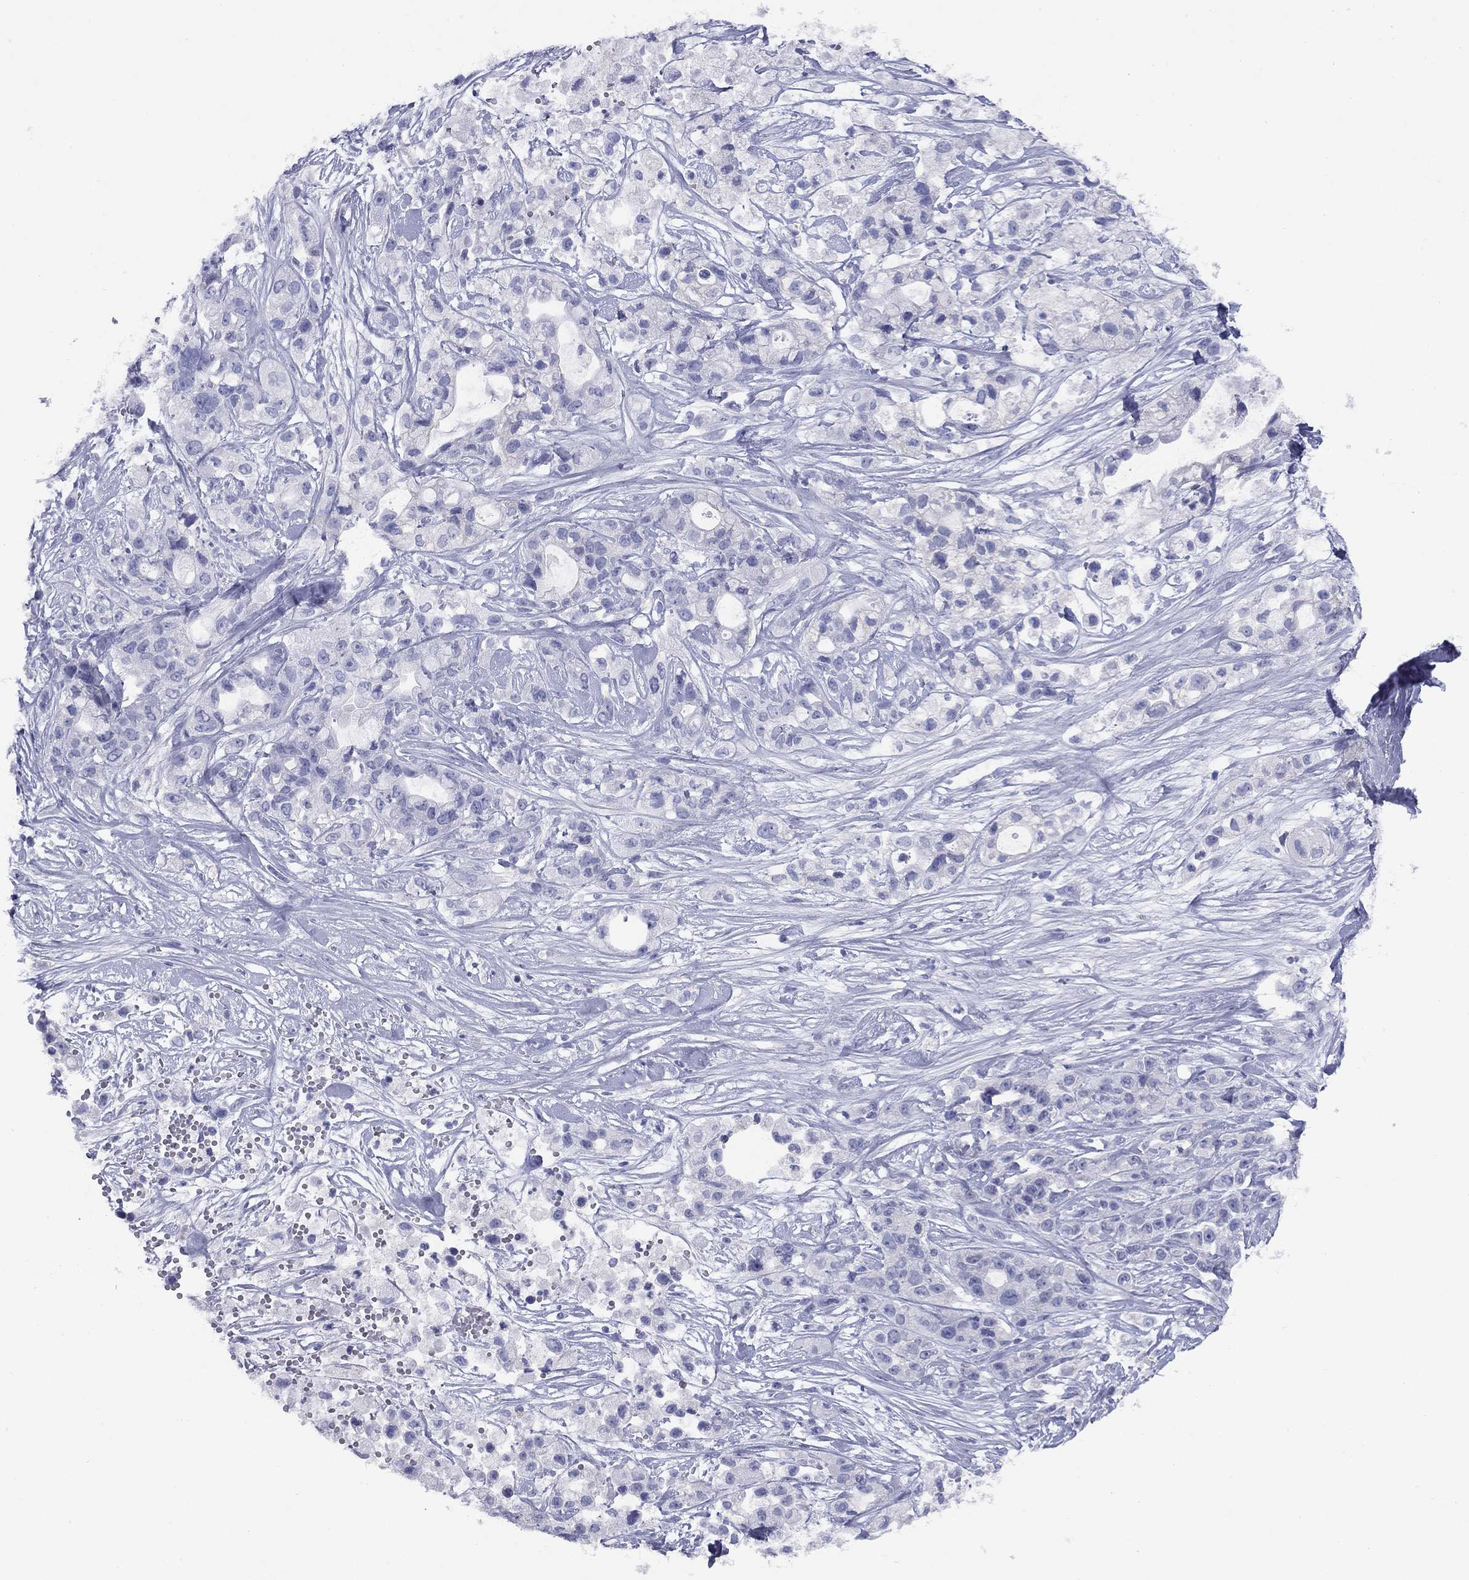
{"staining": {"intensity": "negative", "quantity": "none", "location": "none"}, "tissue": "pancreatic cancer", "cell_type": "Tumor cells", "image_type": "cancer", "snomed": [{"axis": "morphology", "description": "Adenocarcinoma, NOS"}, {"axis": "topography", "description": "Pancreas"}], "caption": "Immunohistochemistry (IHC) photomicrograph of neoplastic tissue: human adenocarcinoma (pancreatic) stained with DAB (3,3'-diaminobenzidine) displays no significant protein positivity in tumor cells.", "gene": "NPPA", "patient": {"sex": "male", "age": 44}}